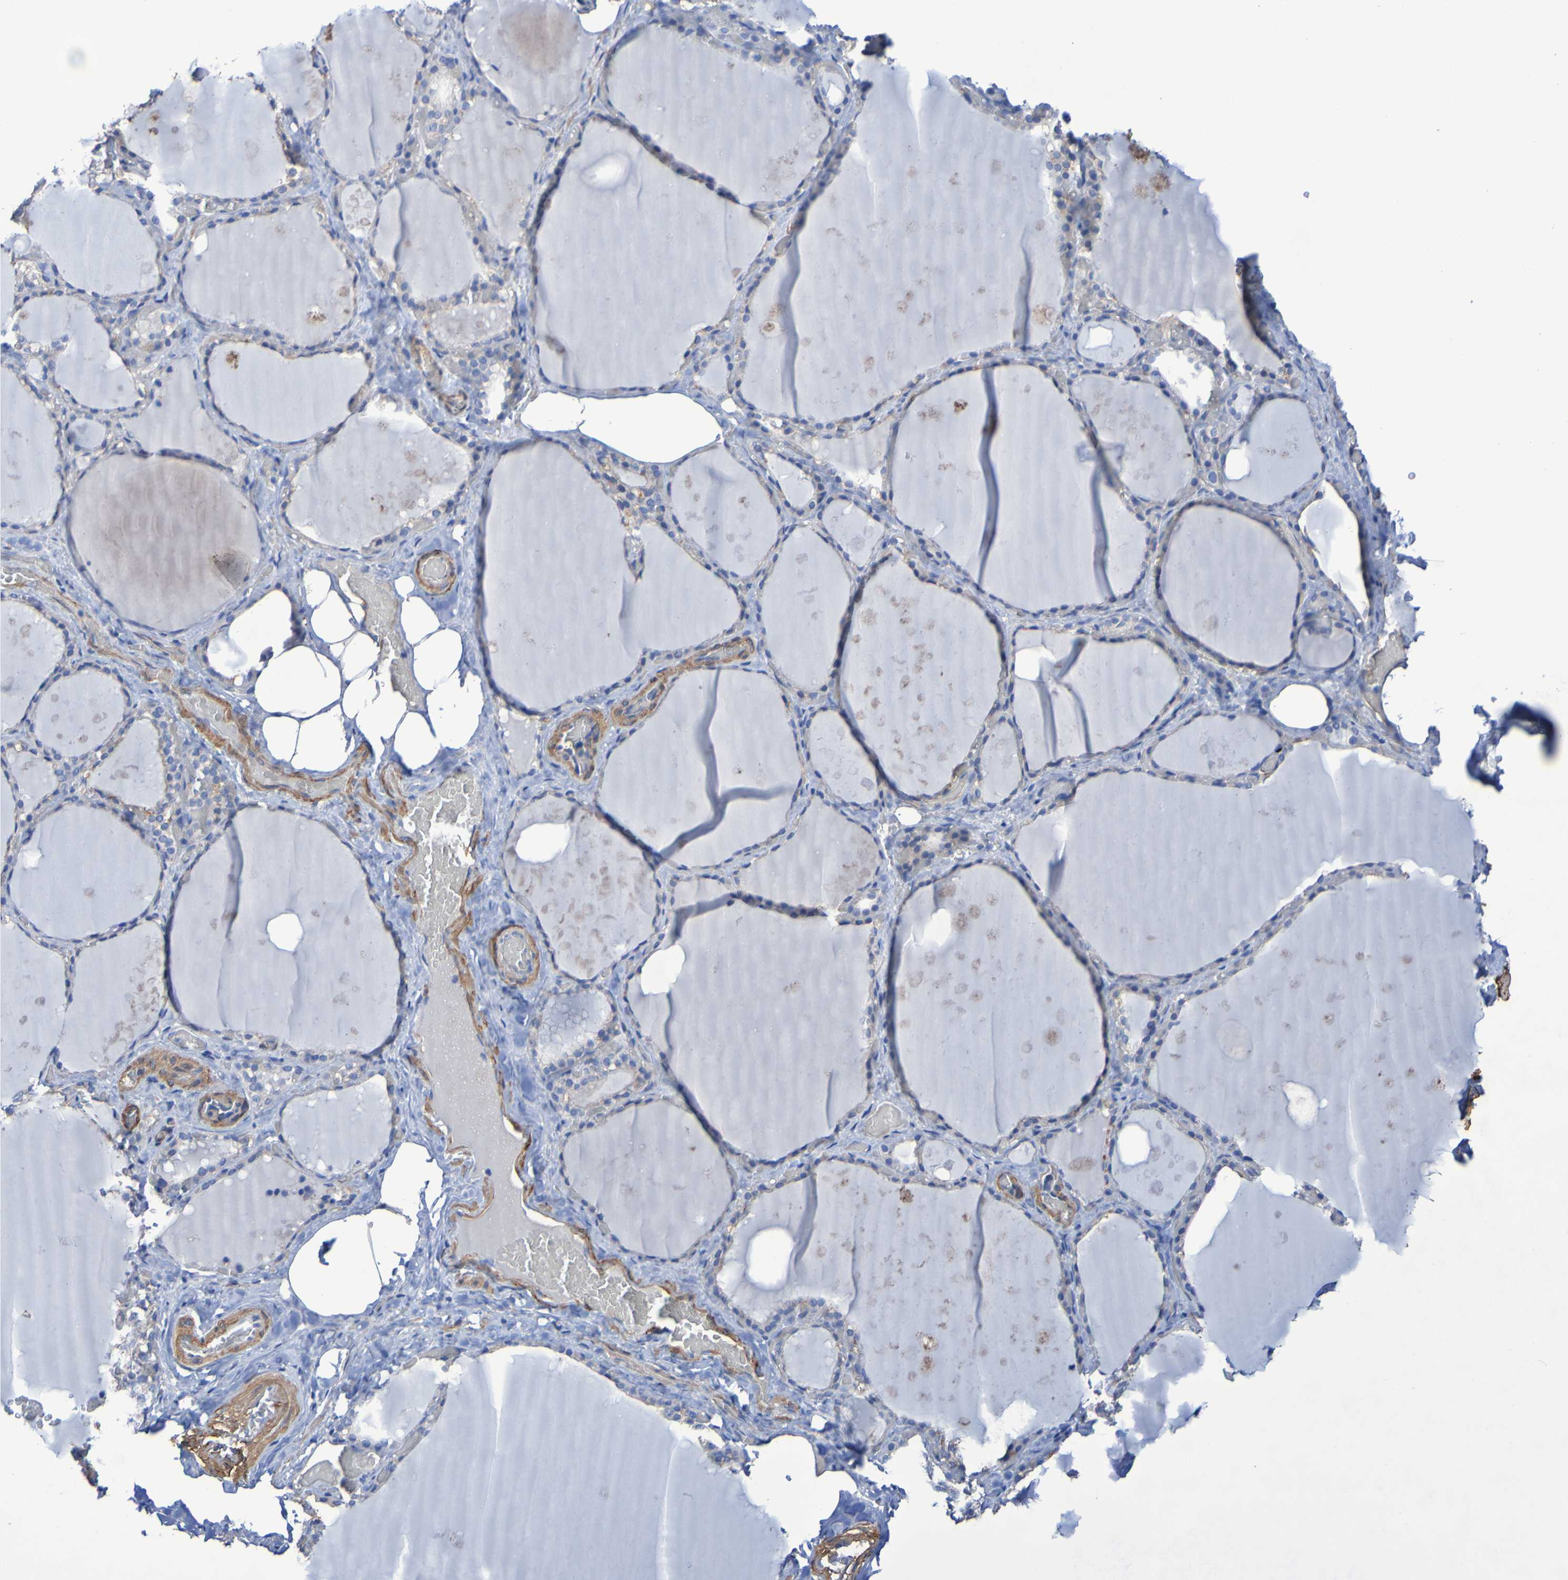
{"staining": {"intensity": "weak", "quantity": ">75%", "location": "cytoplasmic/membranous"}, "tissue": "thyroid gland", "cell_type": "Glandular cells", "image_type": "normal", "snomed": [{"axis": "morphology", "description": "Normal tissue, NOS"}, {"axis": "topography", "description": "Thyroid gland"}], "caption": "About >75% of glandular cells in normal human thyroid gland show weak cytoplasmic/membranous protein staining as visualized by brown immunohistochemical staining.", "gene": "SRPRB", "patient": {"sex": "male", "age": 61}}